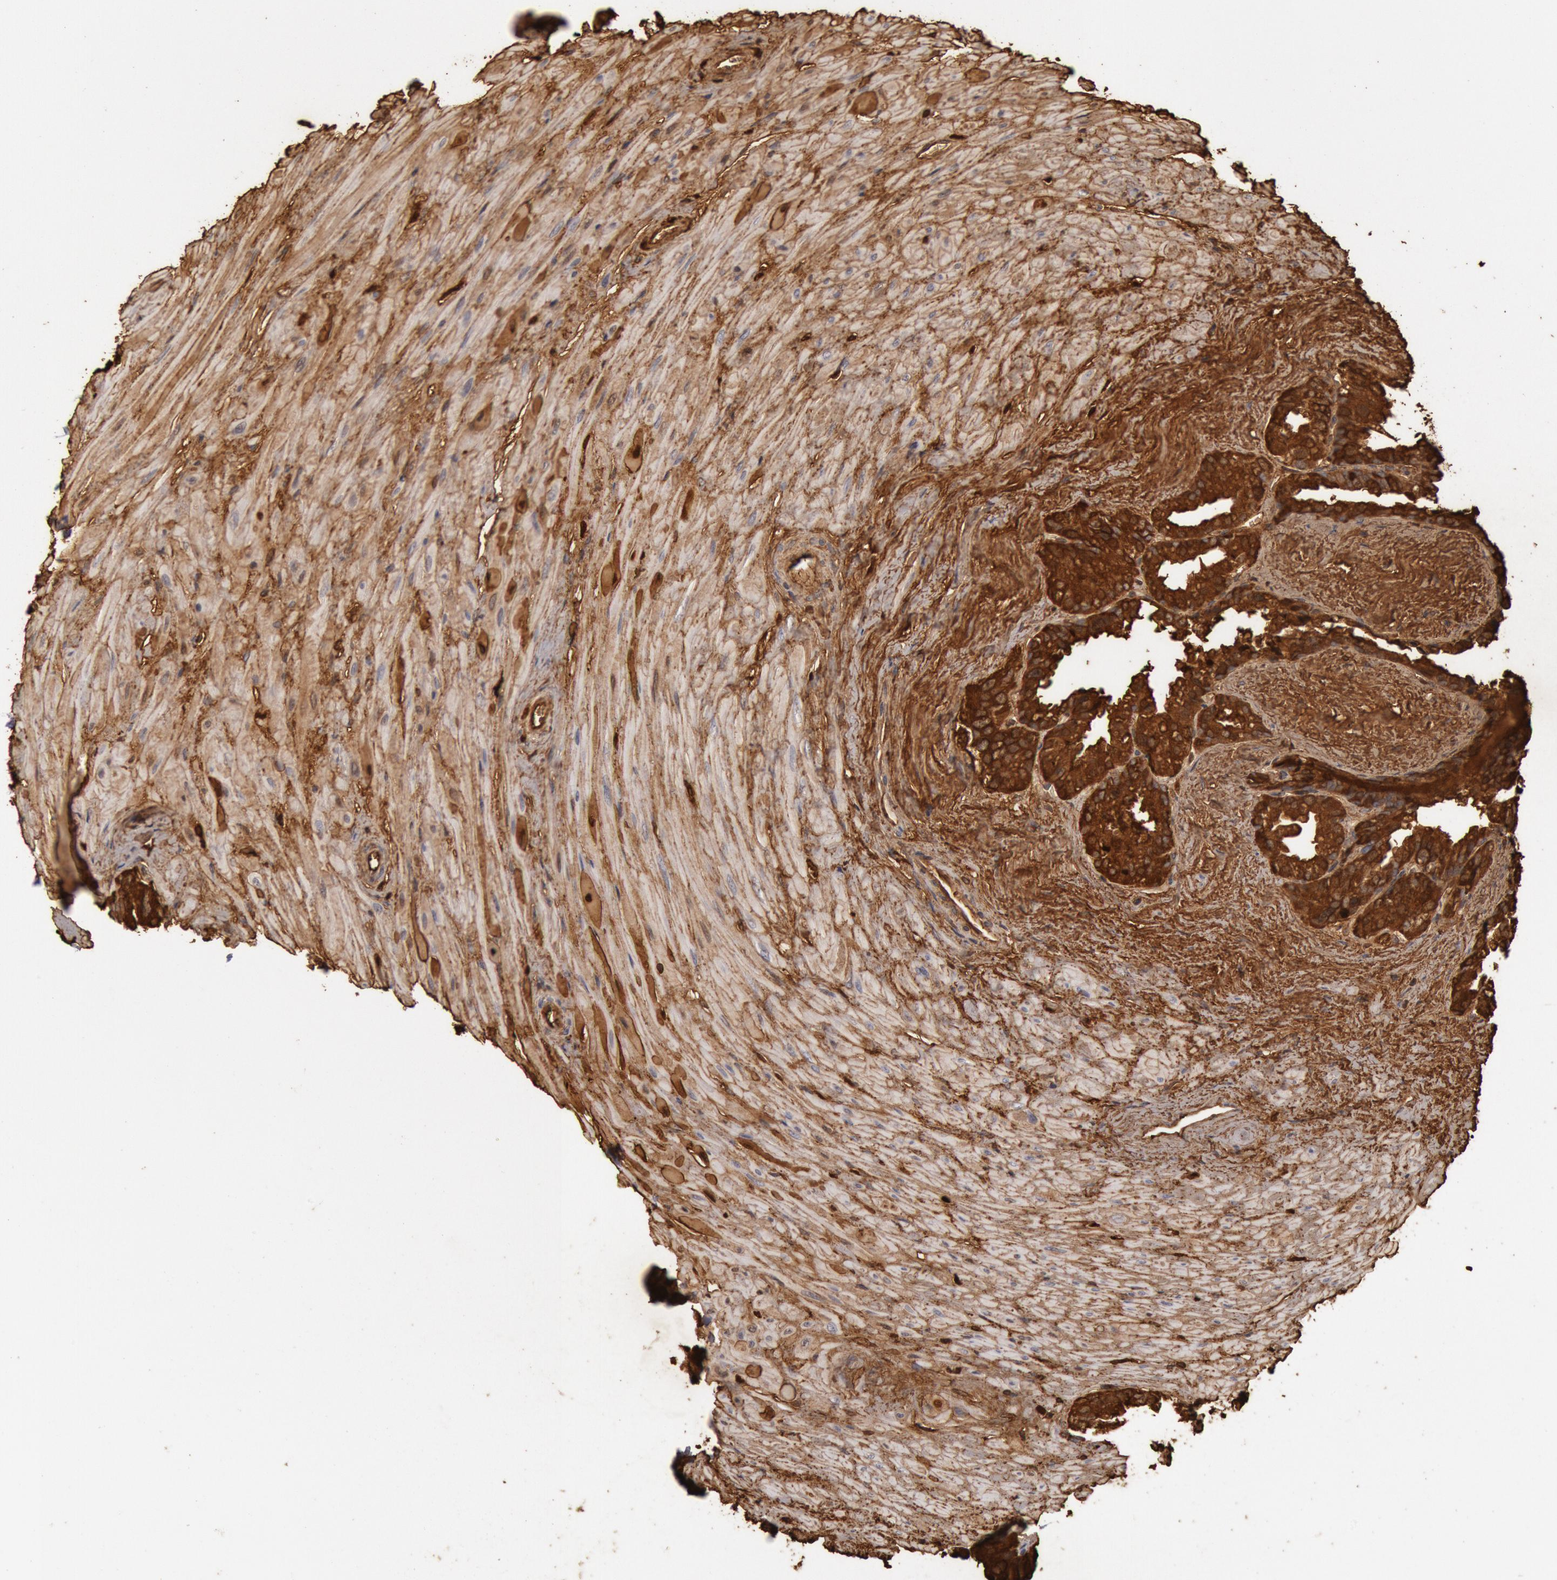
{"staining": {"intensity": "strong", "quantity": ">75%", "location": "cytoplasmic/membranous"}, "tissue": "seminal vesicle", "cell_type": "Glandular cells", "image_type": "normal", "snomed": [{"axis": "morphology", "description": "Normal tissue, NOS"}, {"axis": "topography", "description": "Prostate"}, {"axis": "topography", "description": "Seminal veicle"}], "caption": "Immunohistochemistry (IHC) (DAB) staining of normal seminal vesicle exhibits strong cytoplasmic/membranous protein positivity in approximately >75% of glandular cells. (Stains: DAB in brown, nuclei in blue, Microscopy: brightfield microscopy at high magnification).", "gene": "DNAJA1", "patient": {"sex": "male", "age": 63}}